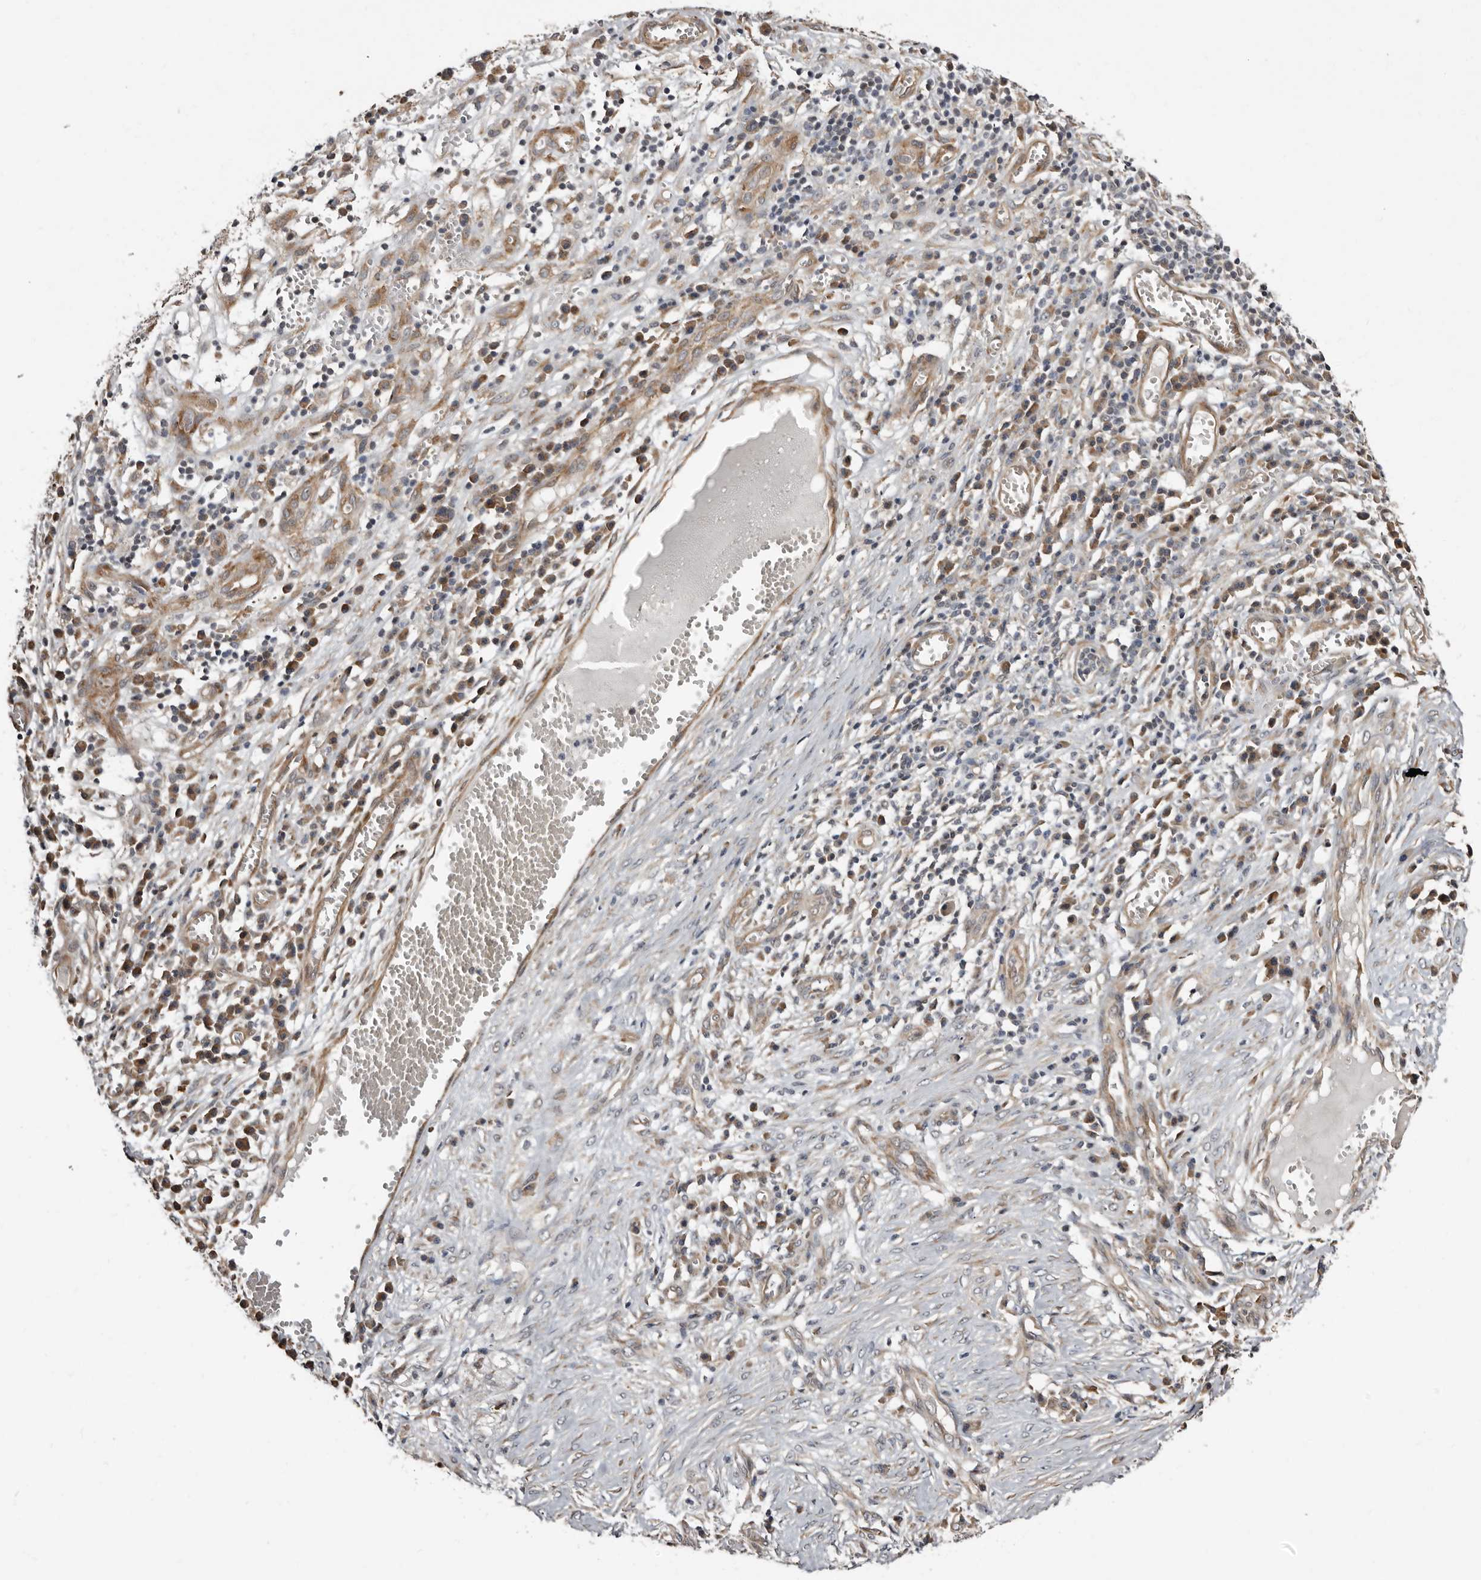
{"staining": {"intensity": "weak", "quantity": "<25%", "location": "cytoplasmic/membranous"}, "tissue": "skin cancer", "cell_type": "Tumor cells", "image_type": "cancer", "snomed": [{"axis": "morphology", "description": "Basal cell carcinoma"}, {"axis": "topography", "description": "Skin"}], "caption": "Immunohistochemistry image of human skin cancer stained for a protein (brown), which displays no staining in tumor cells.", "gene": "SBDS", "patient": {"sex": "female", "age": 64}}